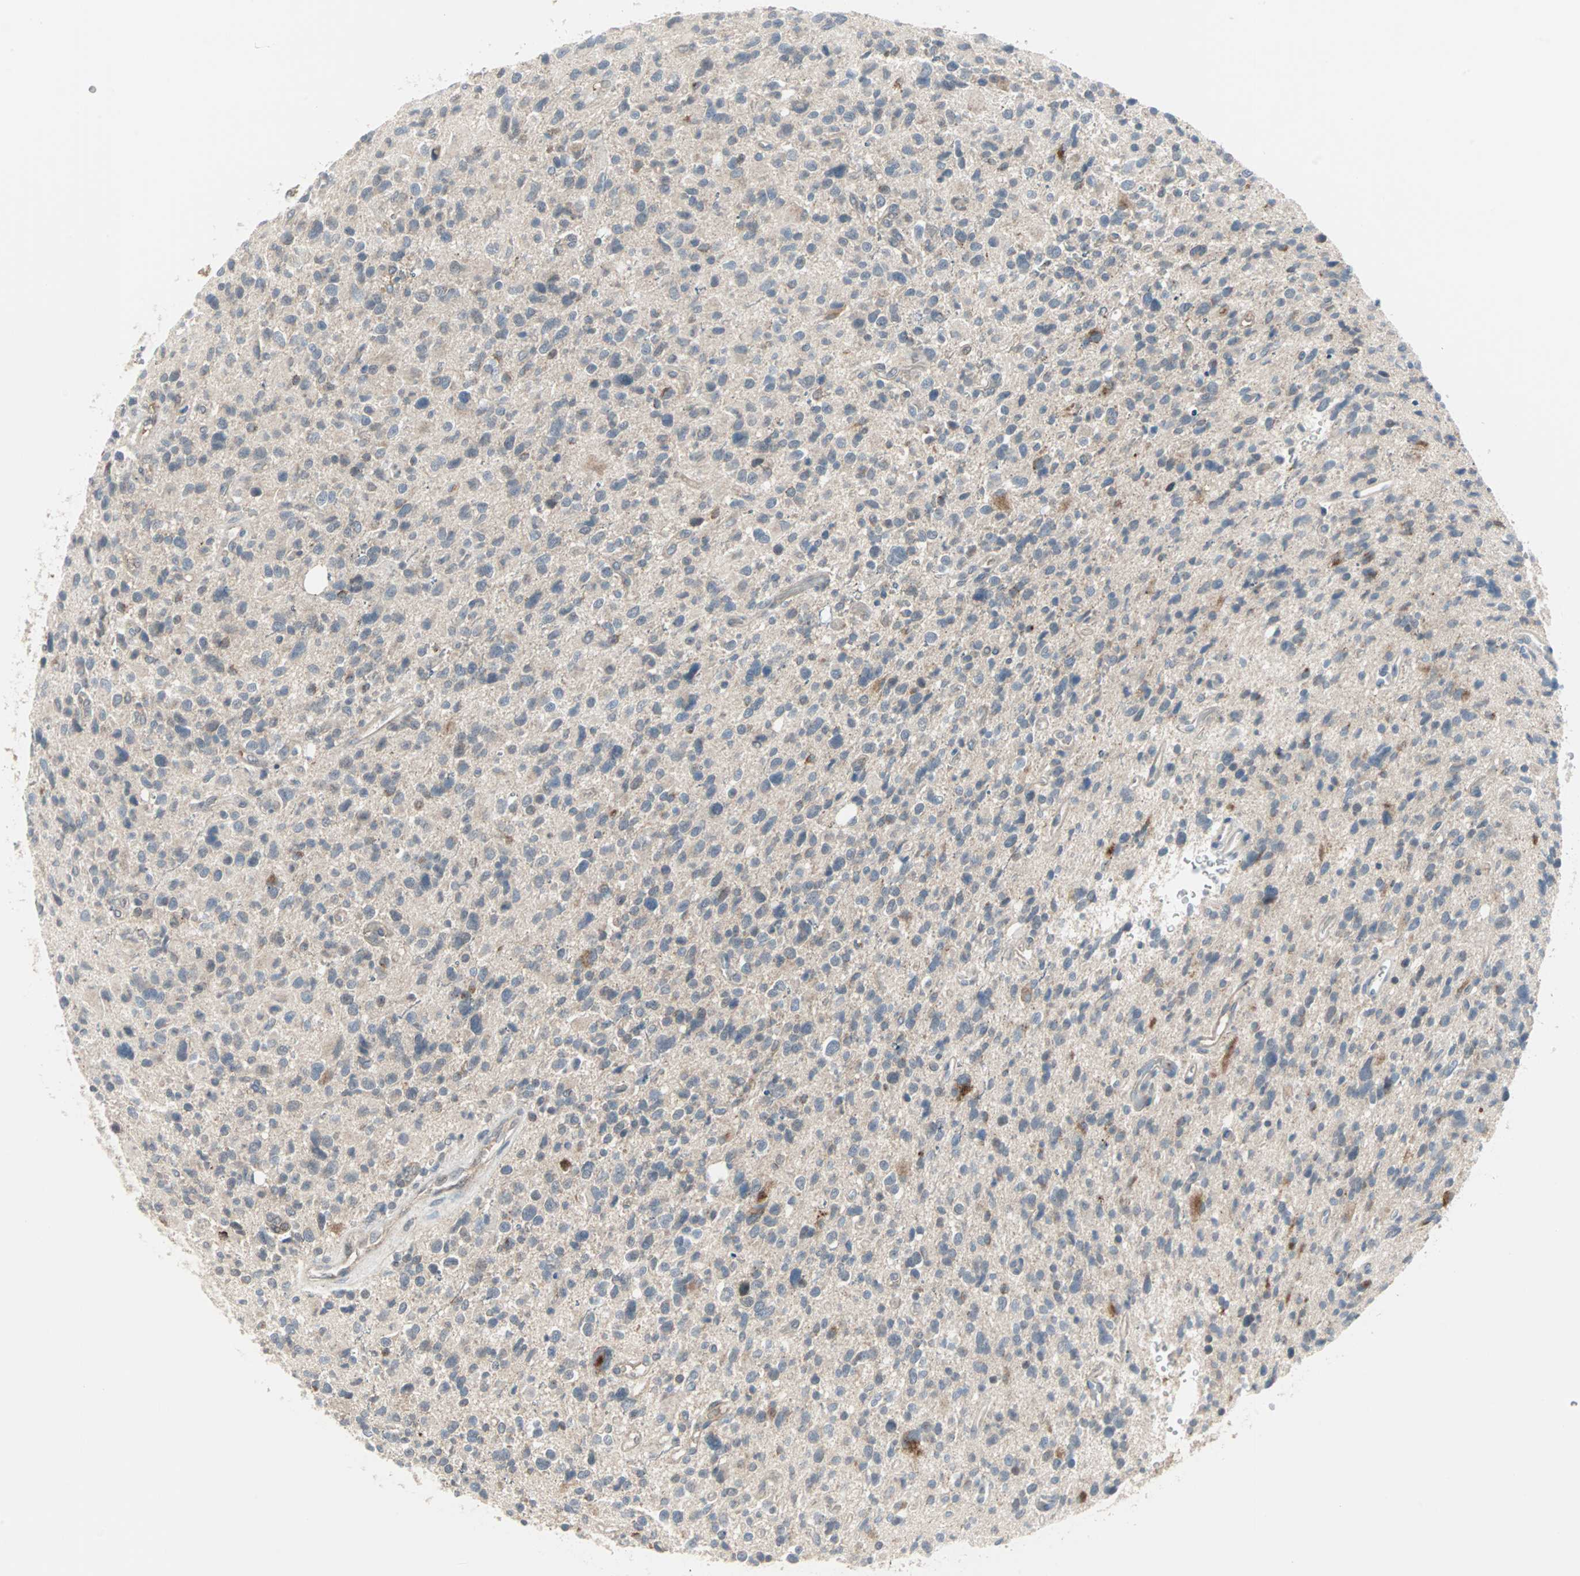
{"staining": {"intensity": "moderate", "quantity": "<25%", "location": "cytoplasmic/membranous"}, "tissue": "glioma", "cell_type": "Tumor cells", "image_type": "cancer", "snomed": [{"axis": "morphology", "description": "Glioma, malignant, High grade"}, {"axis": "topography", "description": "Brain"}], "caption": "Protein staining of malignant glioma (high-grade) tissue reveals moderate cytoplasmic/membranous expression in approximately <25% of tumor cells.", "gene": "CASP3", "patient": {"sex": "male", "age": 48}}